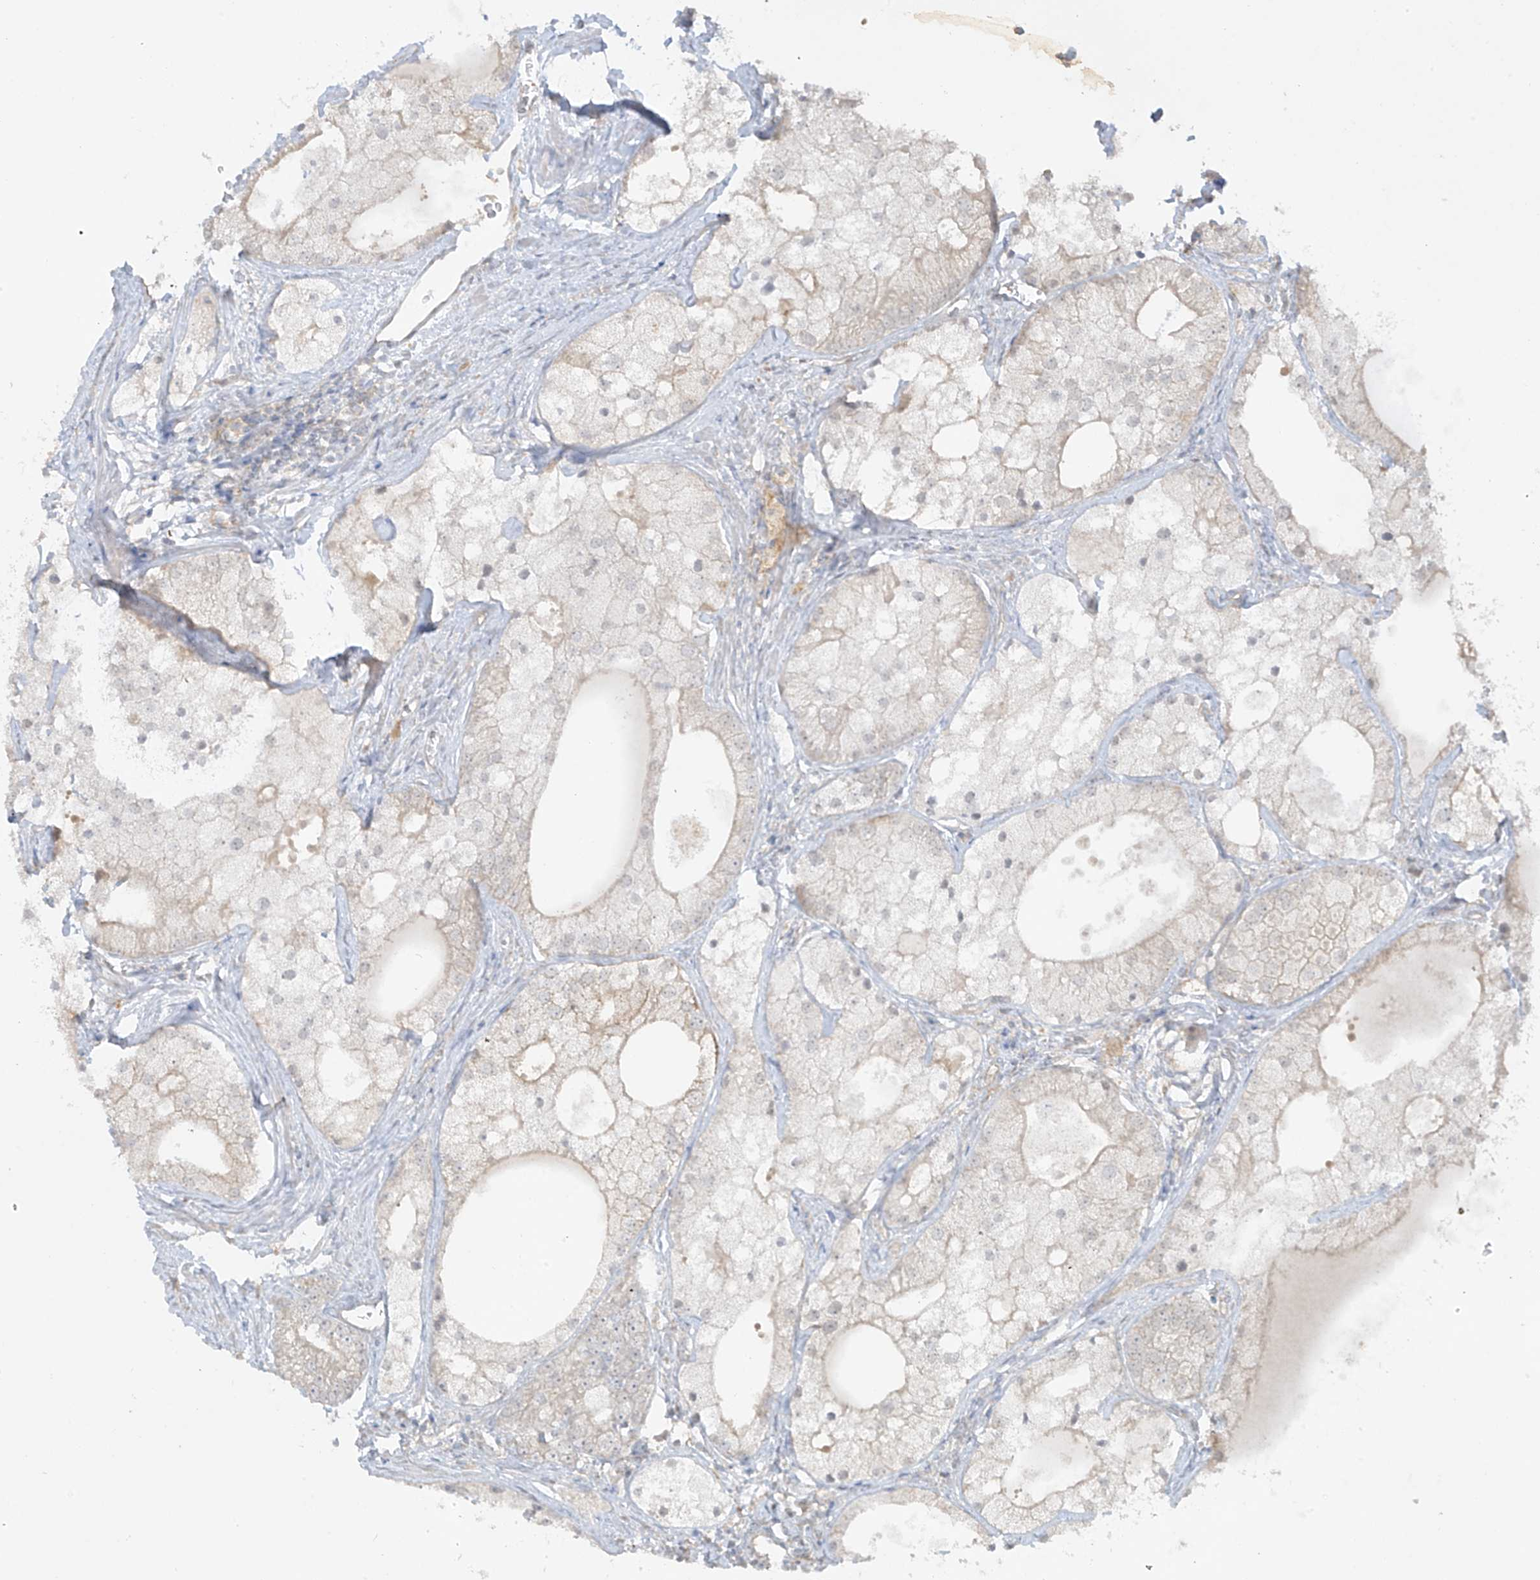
{"staining": {"intensity": "negative", "quantity": "none", "location": "none"}, "tissue": "prostate cancer", "cell_type": "Tumor cells", "image_type": "cancer", "snomed": [{"axis": "morphology", "description": "Adenocarcinoma, Low grade"}, {"axis": "topography", "description": "Prostate"}], "caption": "There is no significant positivity in tumor cells of prostate cancer.", "gene": "ANGEL2", "patient": {"sex": "male", "age": 69}}